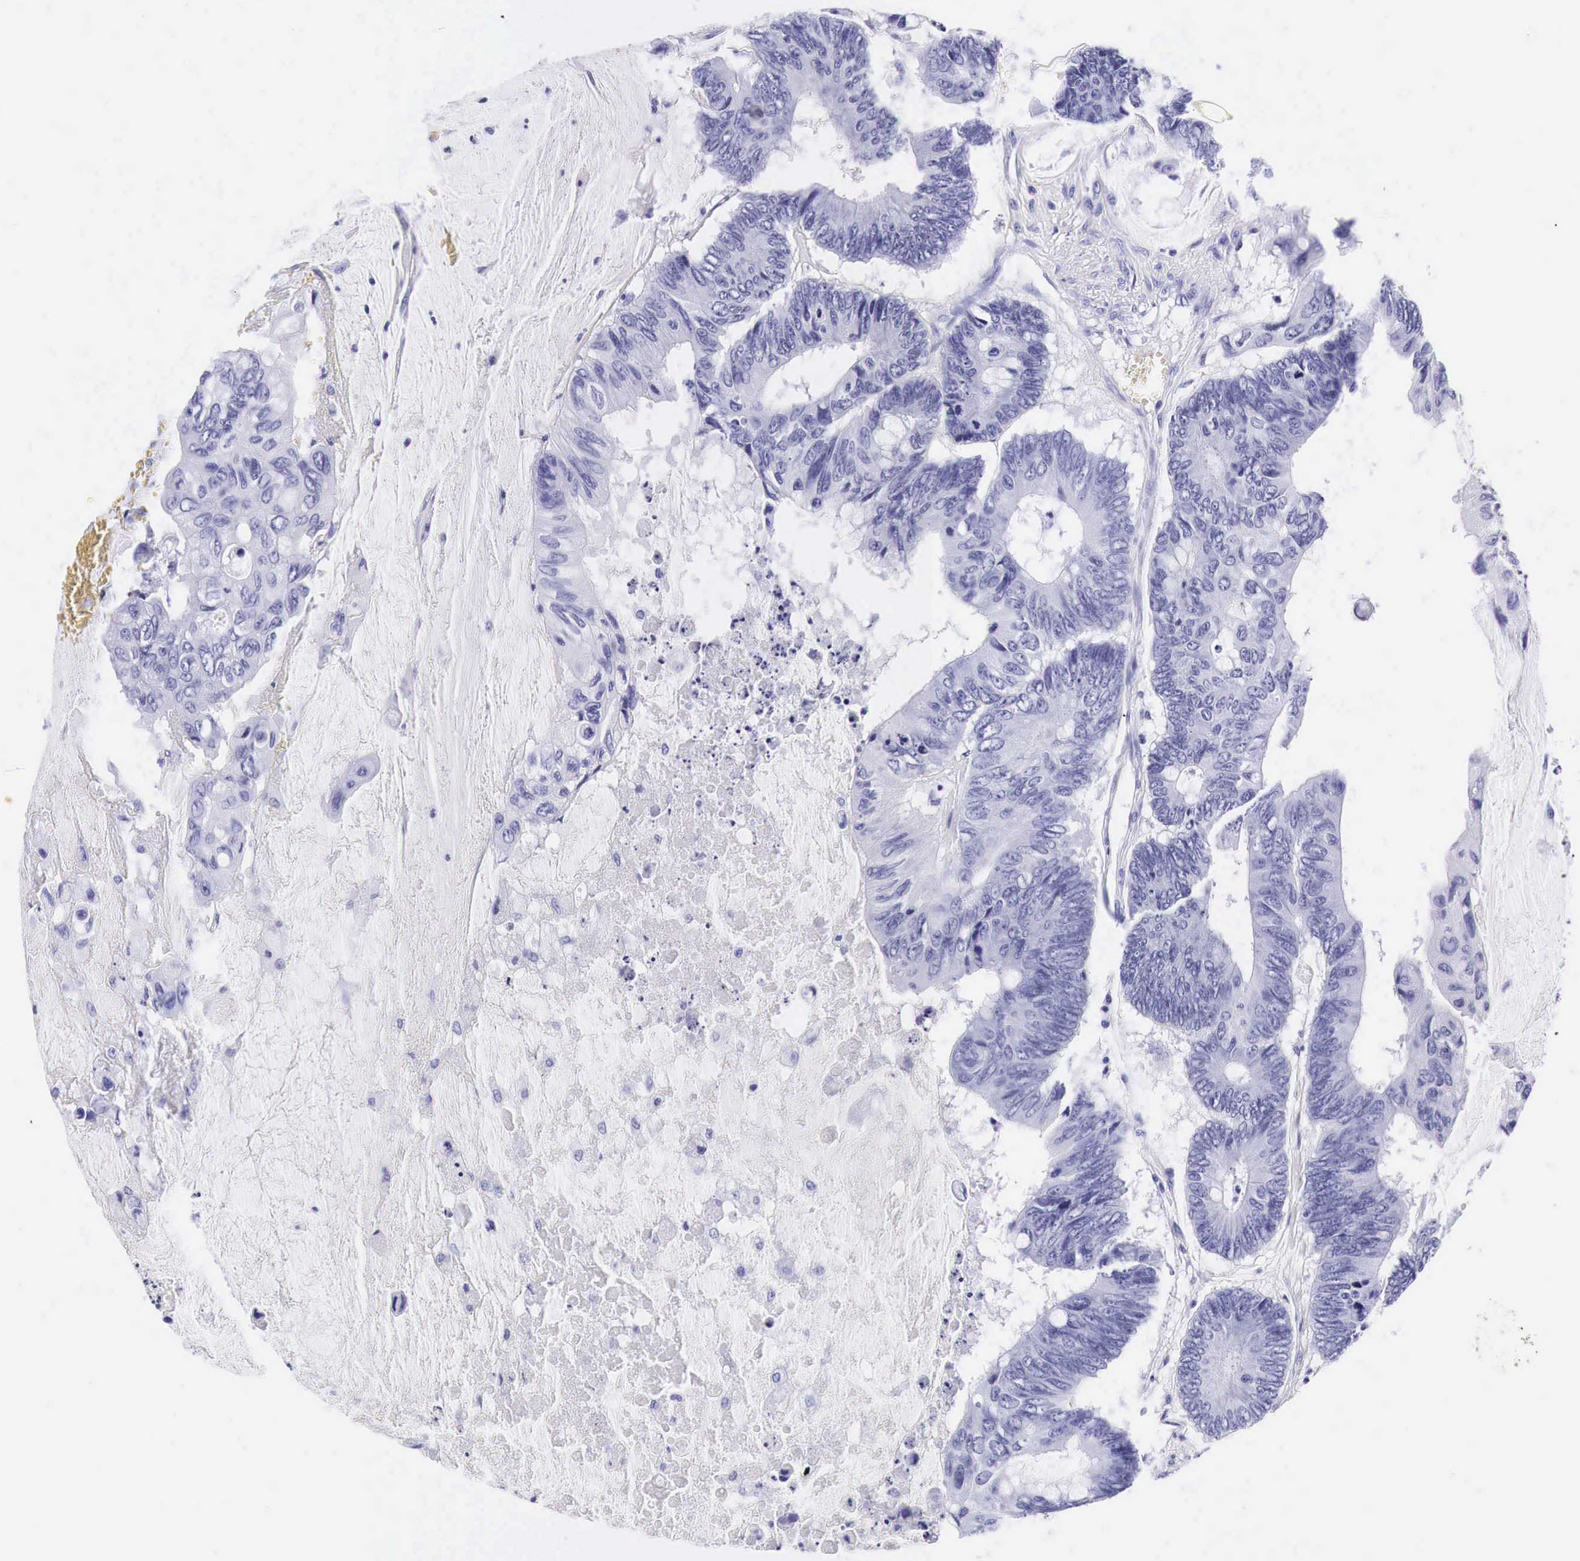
{"staining": {"intensity": "negative", "quantity": "none", "location": "none"}, "tissue": "colorectal cancer", "cell_type": "Tumor cells", "image_type": "cancer", "snomed": [{"axis": "morphology", "description": "Adenocarcinoma, NOS"}, {"axis": "topography", "description": "Colon"}], "caption": "Immunohistochemistry (IHC) micrograph of neoplastic tissue: colorectal cancer (adenocarcinoma) stained with DAB exhibits no significant protein positivity in tumor cells.", "gene": "ACP3", "patient": {"sex": "male", "age": 65}}